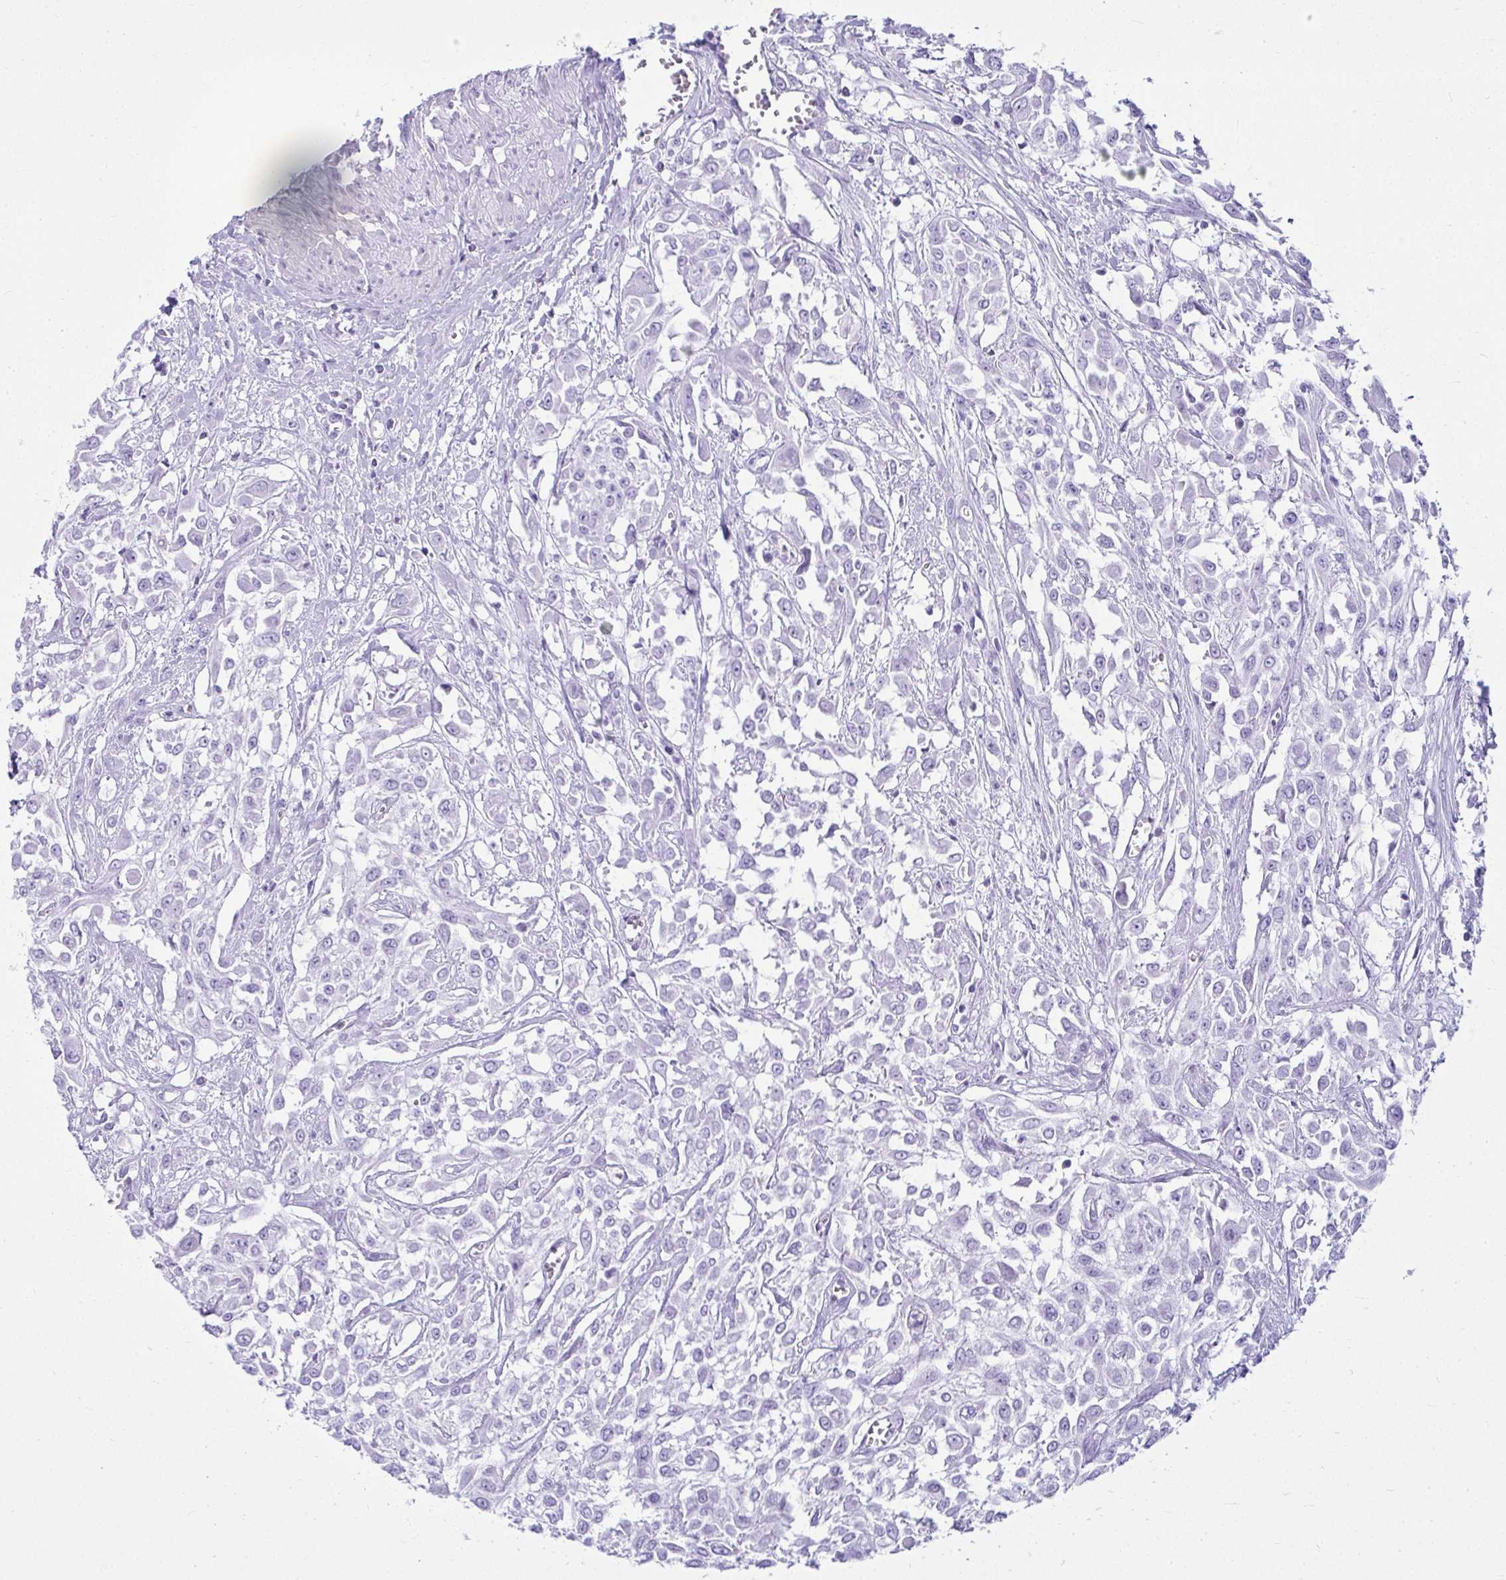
{"staining": {"intensity": "negative", "quantity": "none", "location": "none"}, "tissue": "urothelial cancer", "cell_type": "Tumor cells", "image_type": "cancer", "snomed": [{"axis": "morphology", "description": "Urothelial carcinoma, High grade"}, {"axis": "topography", "description": "Urinary bladder"}], "caption": "Urothelial cancer stained for a protein using IHC exhibits no expression tumor cells.", "gene": "CLGN", "patient": {"sex": "male", "age": 57}}